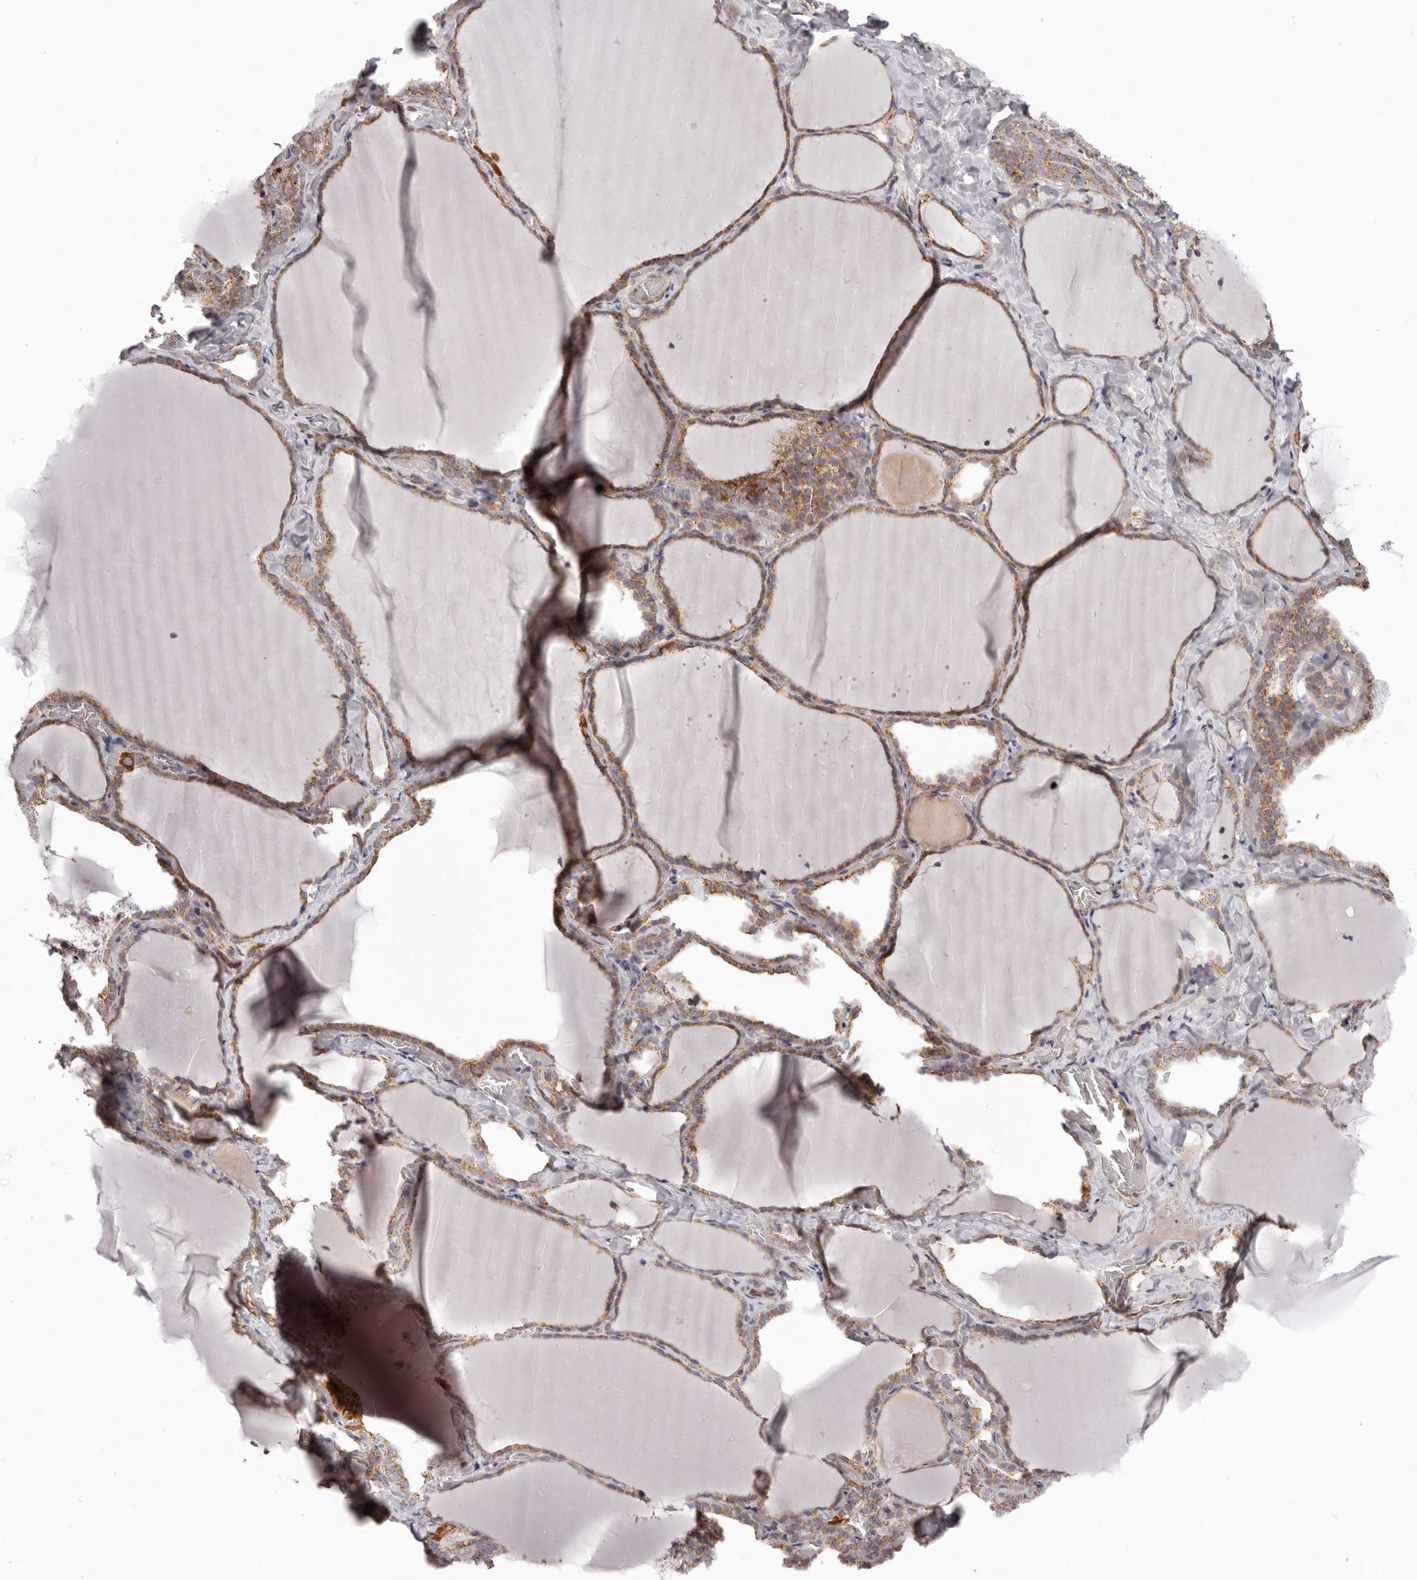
{"staining": {"intensity": "moderate", "quantity": ">75%", "location": "cytoplasmic/membranous"}, "tissue": "thyroid gland", "cell_type": "Glandular cells", "image_type": "normal", "snomed": [{"axis": "morphology", "description": "Normal tissue, NOS"}, {"axis": "topography", "description": "Thyroid gland"}], "caption": "A brown stain highlights moderate cytoplasmic/membranous staining of a protein in glandular cells of unremarkable thyroid gland.", "gene": "CHRM2", "patient": {"sex": "female", "age": 22}}